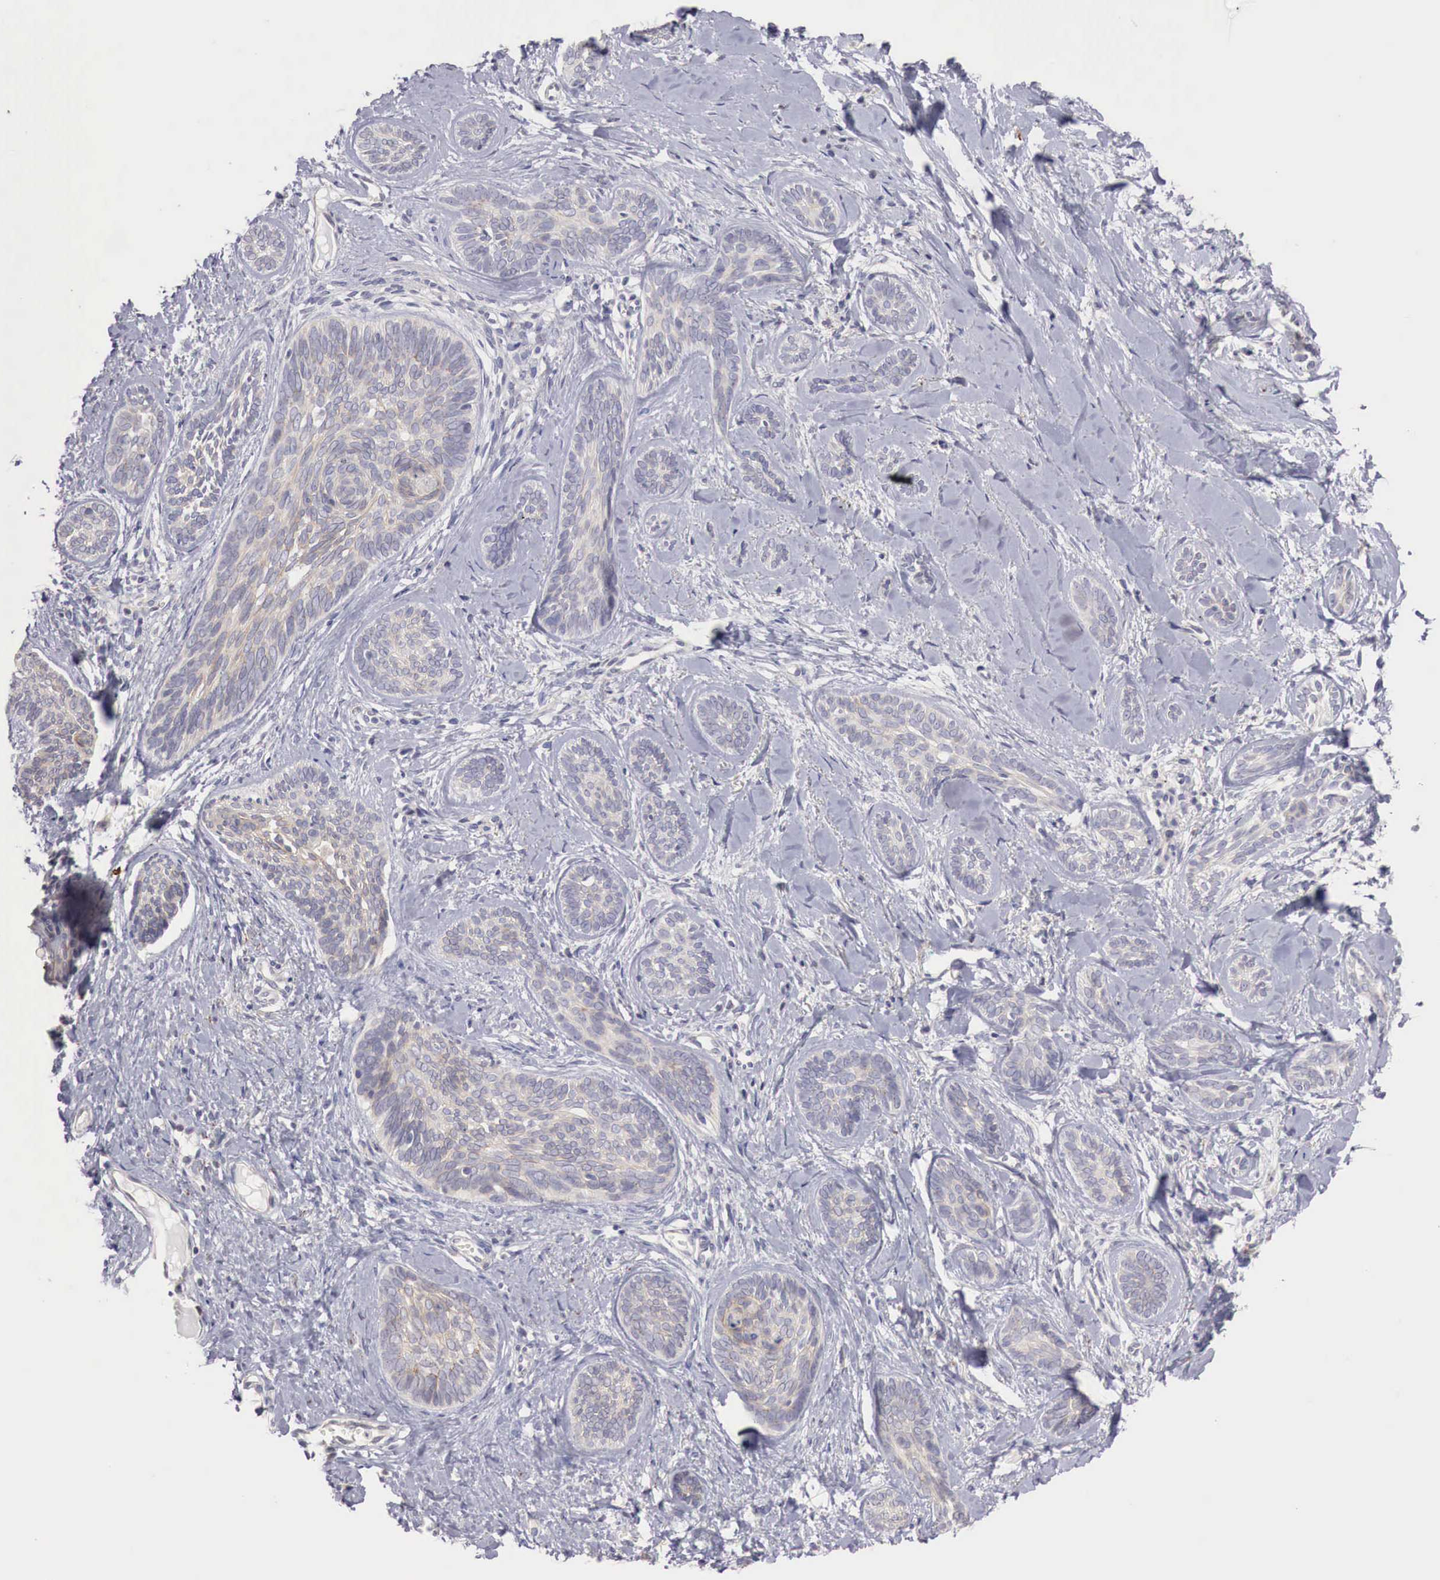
{"staining": {"intensity": "negative", "quantity": "none", "location": "none"}, "tissue": "skin cancer", "cell_type": "Tumor cells", "image_type": "cancer", "snomed": [{"axis": "morphology", "description": "Basal cell carcinoma"}, {"axis": "topography", "description": "Skin"}], "caption": "High power microscopy photomicrograph of an IHC histopathology image of skin cancer, revealing no significant staining in tumor cells. (DAB (3,3'-diaminobenzidine) IHC, high magnification).", "gene": "TRIM13", "patient": {"sex": "female", "age": 81}}